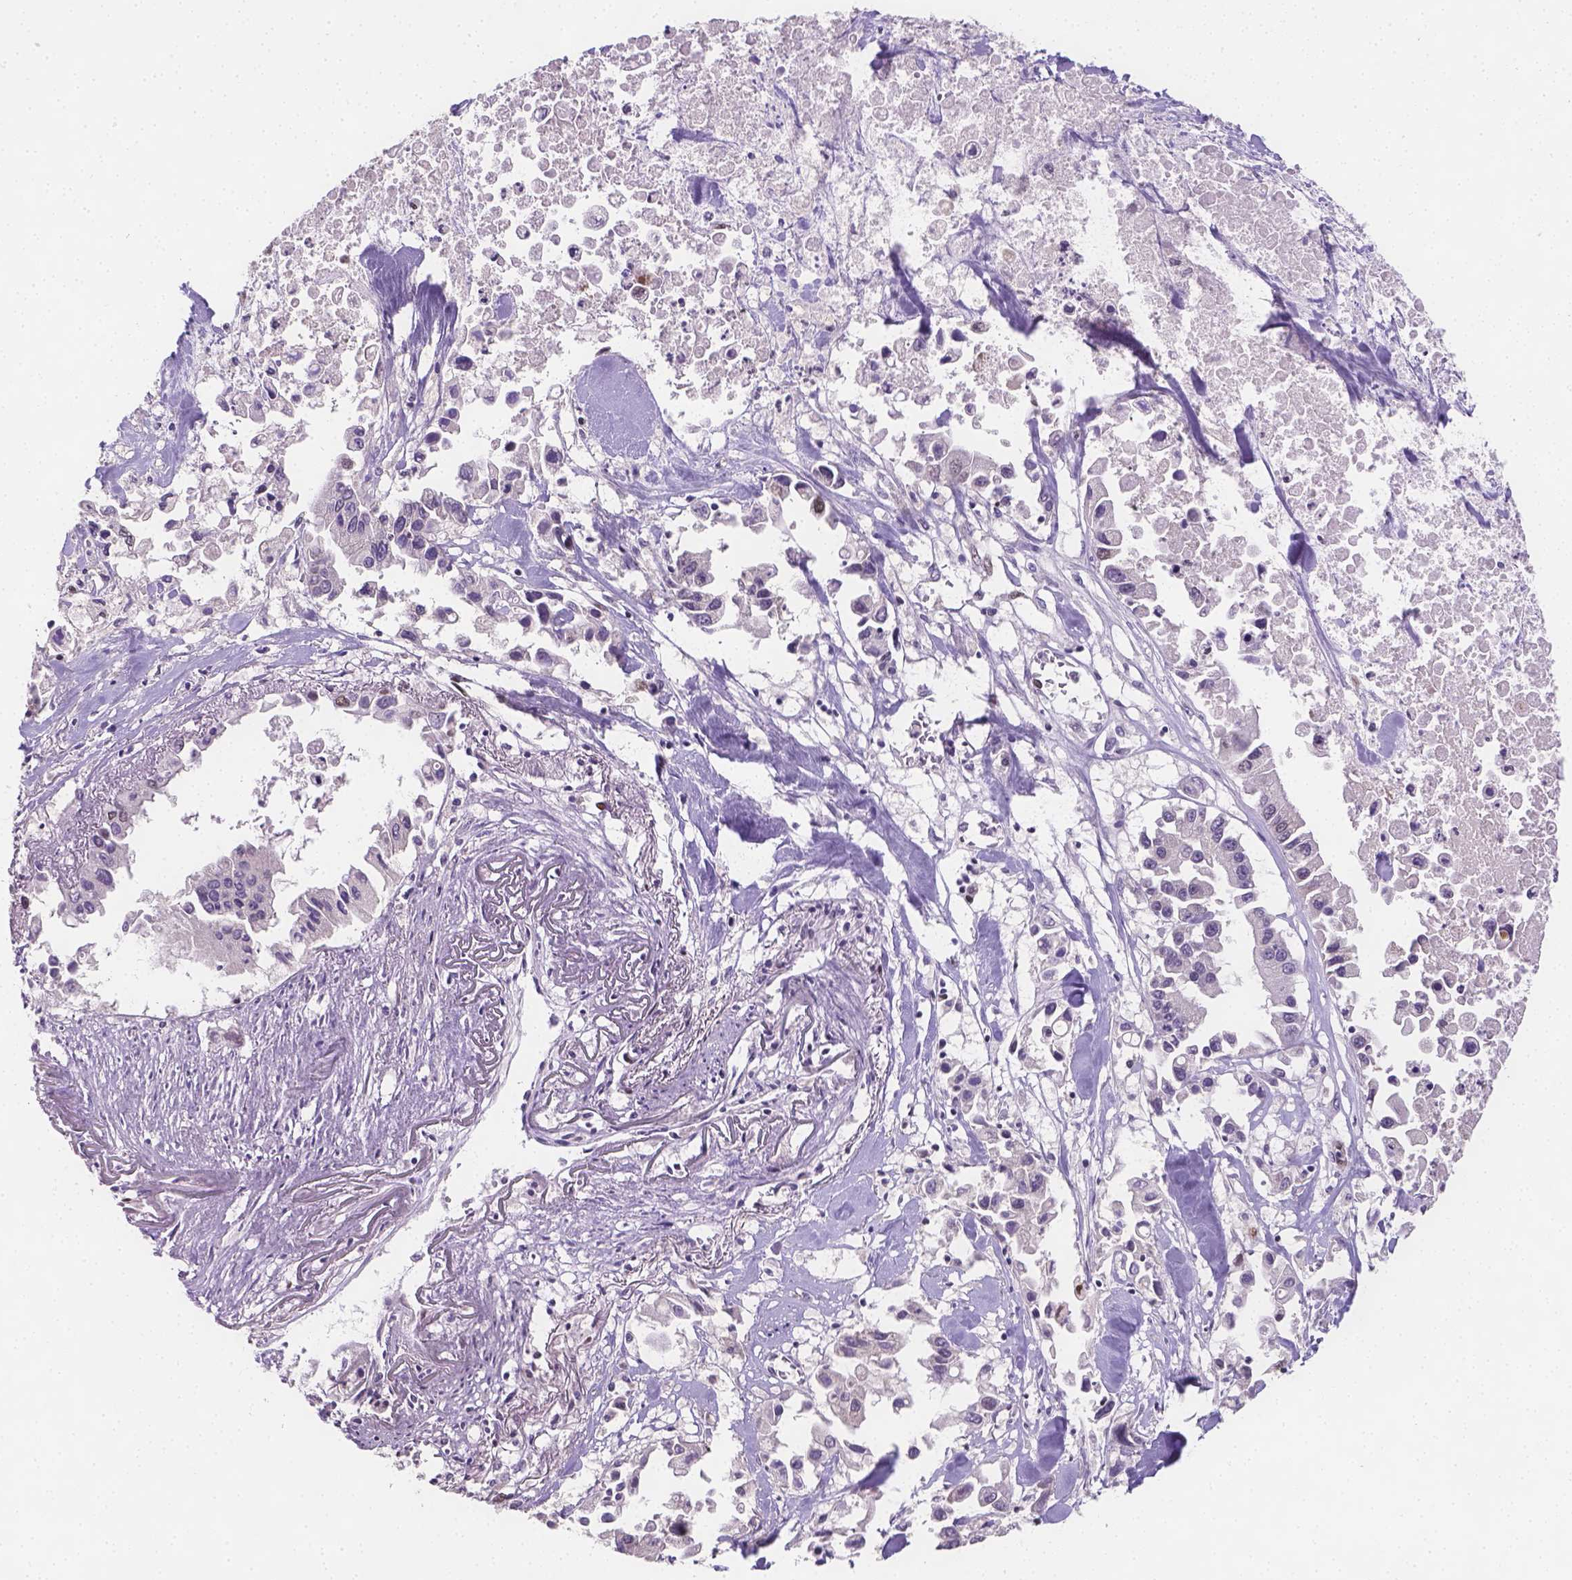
{"staining": {"intensity": "negative", "quantity": "none", "location": "none"}, "tissue": "pancreatic cancer", "cell_type": "Tumor cells", "image_type": "cancer", "snomed": [{"axis": "morphology", "description": "Adenocarcinoma, NOS"}, {"axis": "topography", "description": "Pancreas"}], "caption": "DAB (3,3'-diaminobenzidine) immunohistochemical staining of human adenocarcinoma (pancreatic) displays no significant positivity in tumor cells.", "gene": "FANCE", "patient": {"sex": "female", "age": 83}}